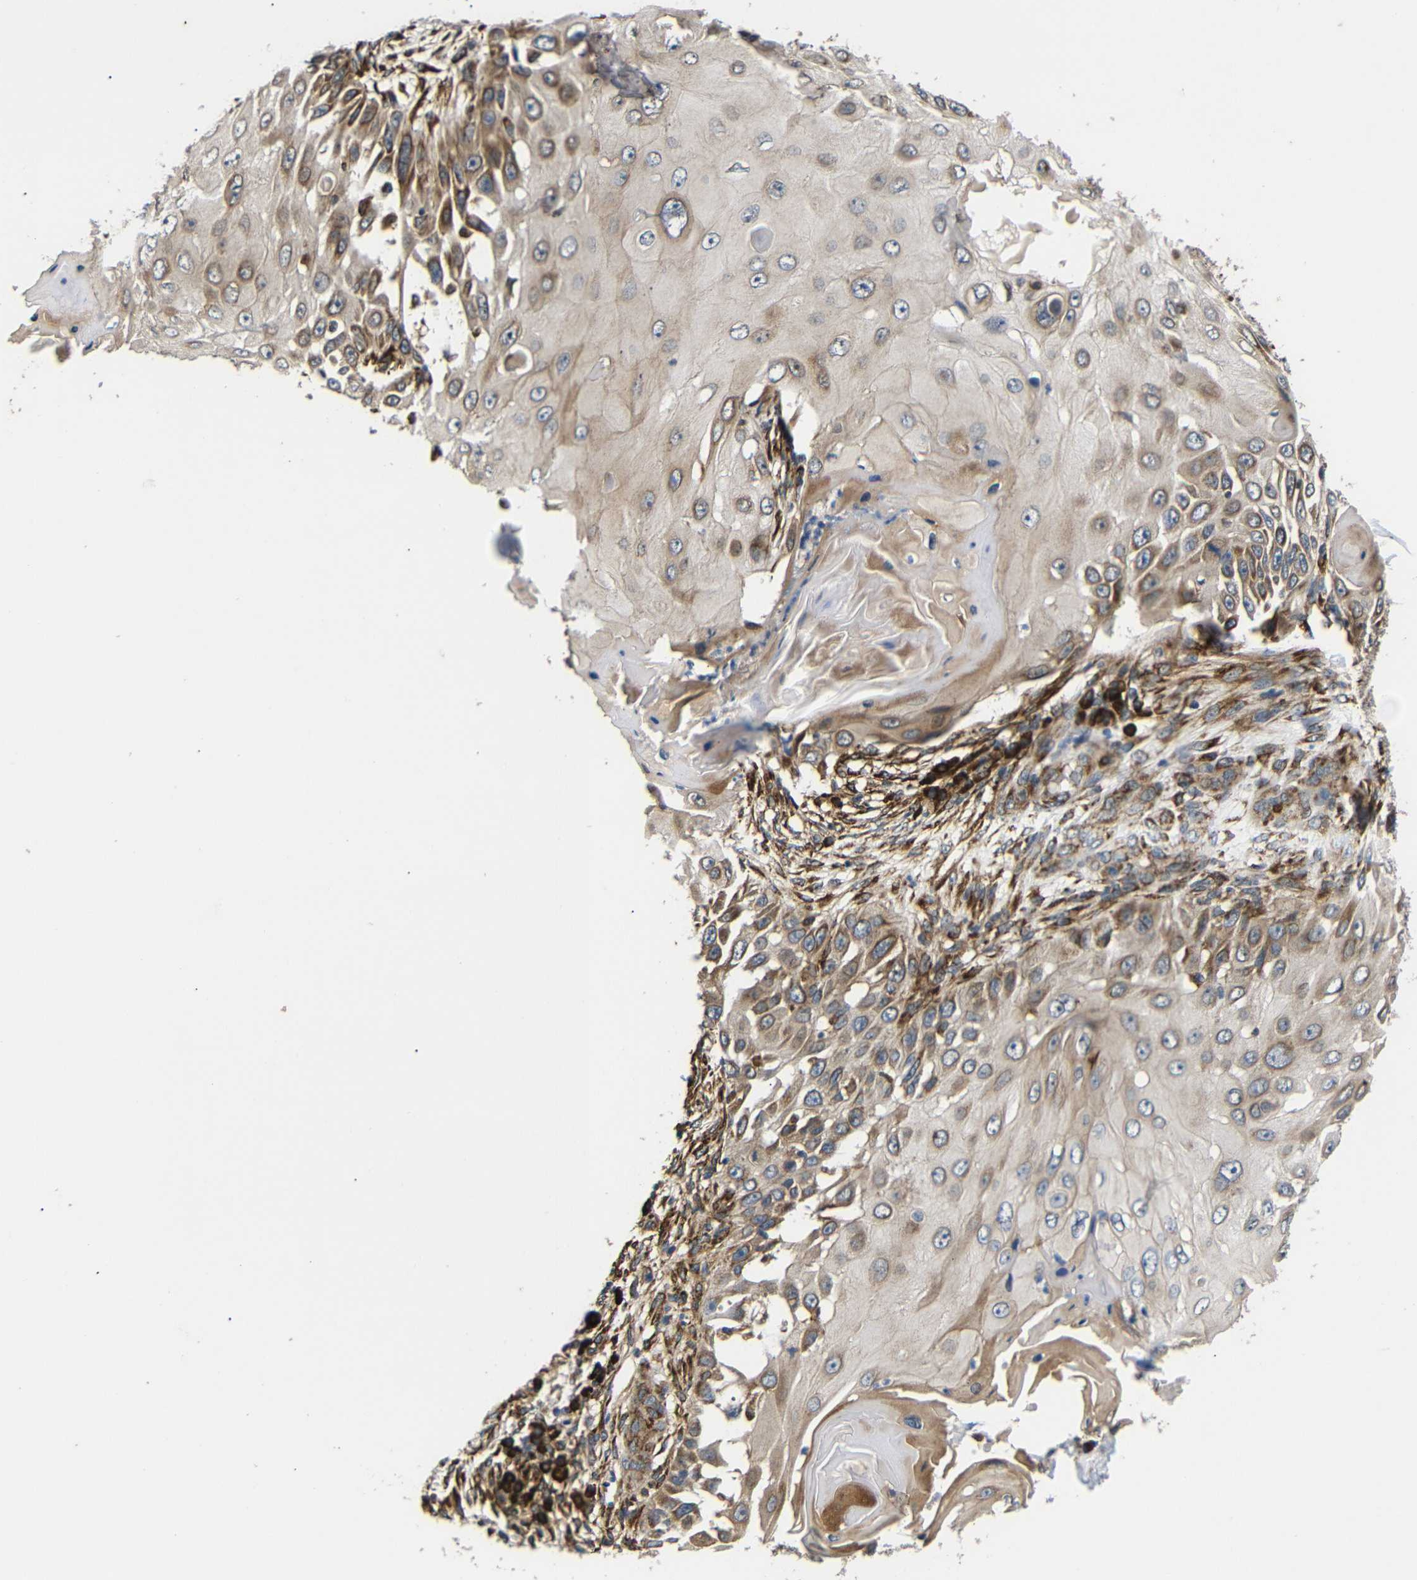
{"staining": {"intensity": "moderate", "quantity": ">75%", "location": "cytoplasmic/membranous"}, "tissue": "skin cancer", "cell_type": "Tumor cells", "image_type": "cancer", "snomed": [{"axis": "morphology", "description": "Squamous cell carcinoma, NOS"}, {"axis": "topography", "description": "Skin"}], "caption": "Immunohistochemistry (IHC) image of neoplastic tissue: skin cancer (squamous cell carcinoma) stained using immunohistochemistry reveals medium levels of moderate protein expression localized specifically in the cytoplasmic/membranous of tumor cells, appearing as a cytoplasmic/membranous brown color.", "gene": "KANK4", "patient": {"sex": "female", "age": 44}}